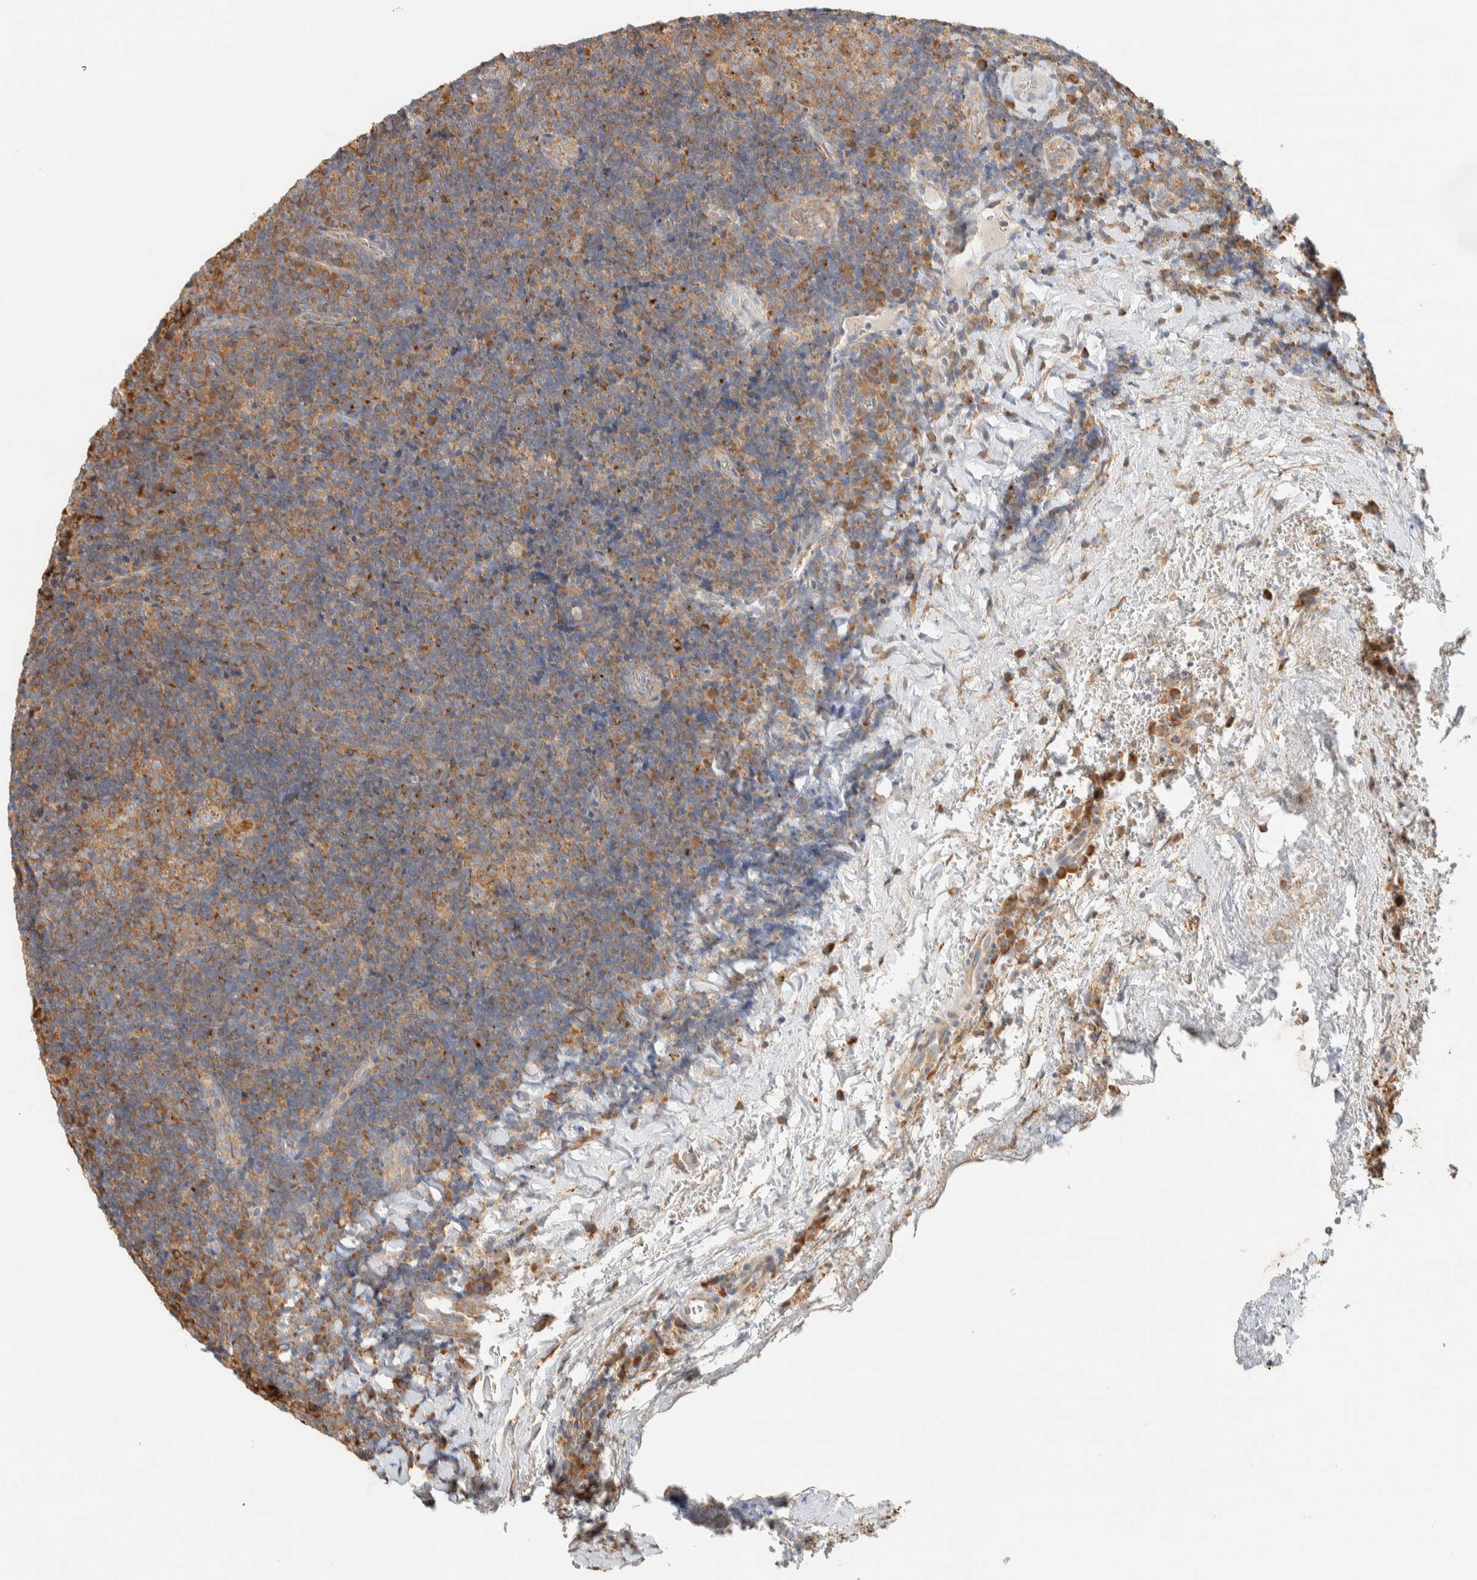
{"staining": {"intensity": "moderate", "quantity": ">75%", "location": "cytoplasmic/membranous"}, "tissue": "lymphoma", "cell_type": "Tumor cells", "image_type": "cancer", "snomed": [{"axis": "morphology", "description": "Malignant lymphoma, non-Hodgkin's type, High grade"}, {"axis": "topography", "description": "Tonsil"}], "caption": "An IHC image of tumor tissue is shown. Protein staining in brown highlights moderate cytoplasmic/membranous positivity in malignant lymphoma, non-Hodgkin's type (high-grade) within tumor cells. (IHC, brightfield microscopy, high magnification).", "gene": "RAB11FIP1", "patient": {"sex": "female", "age": 36}}